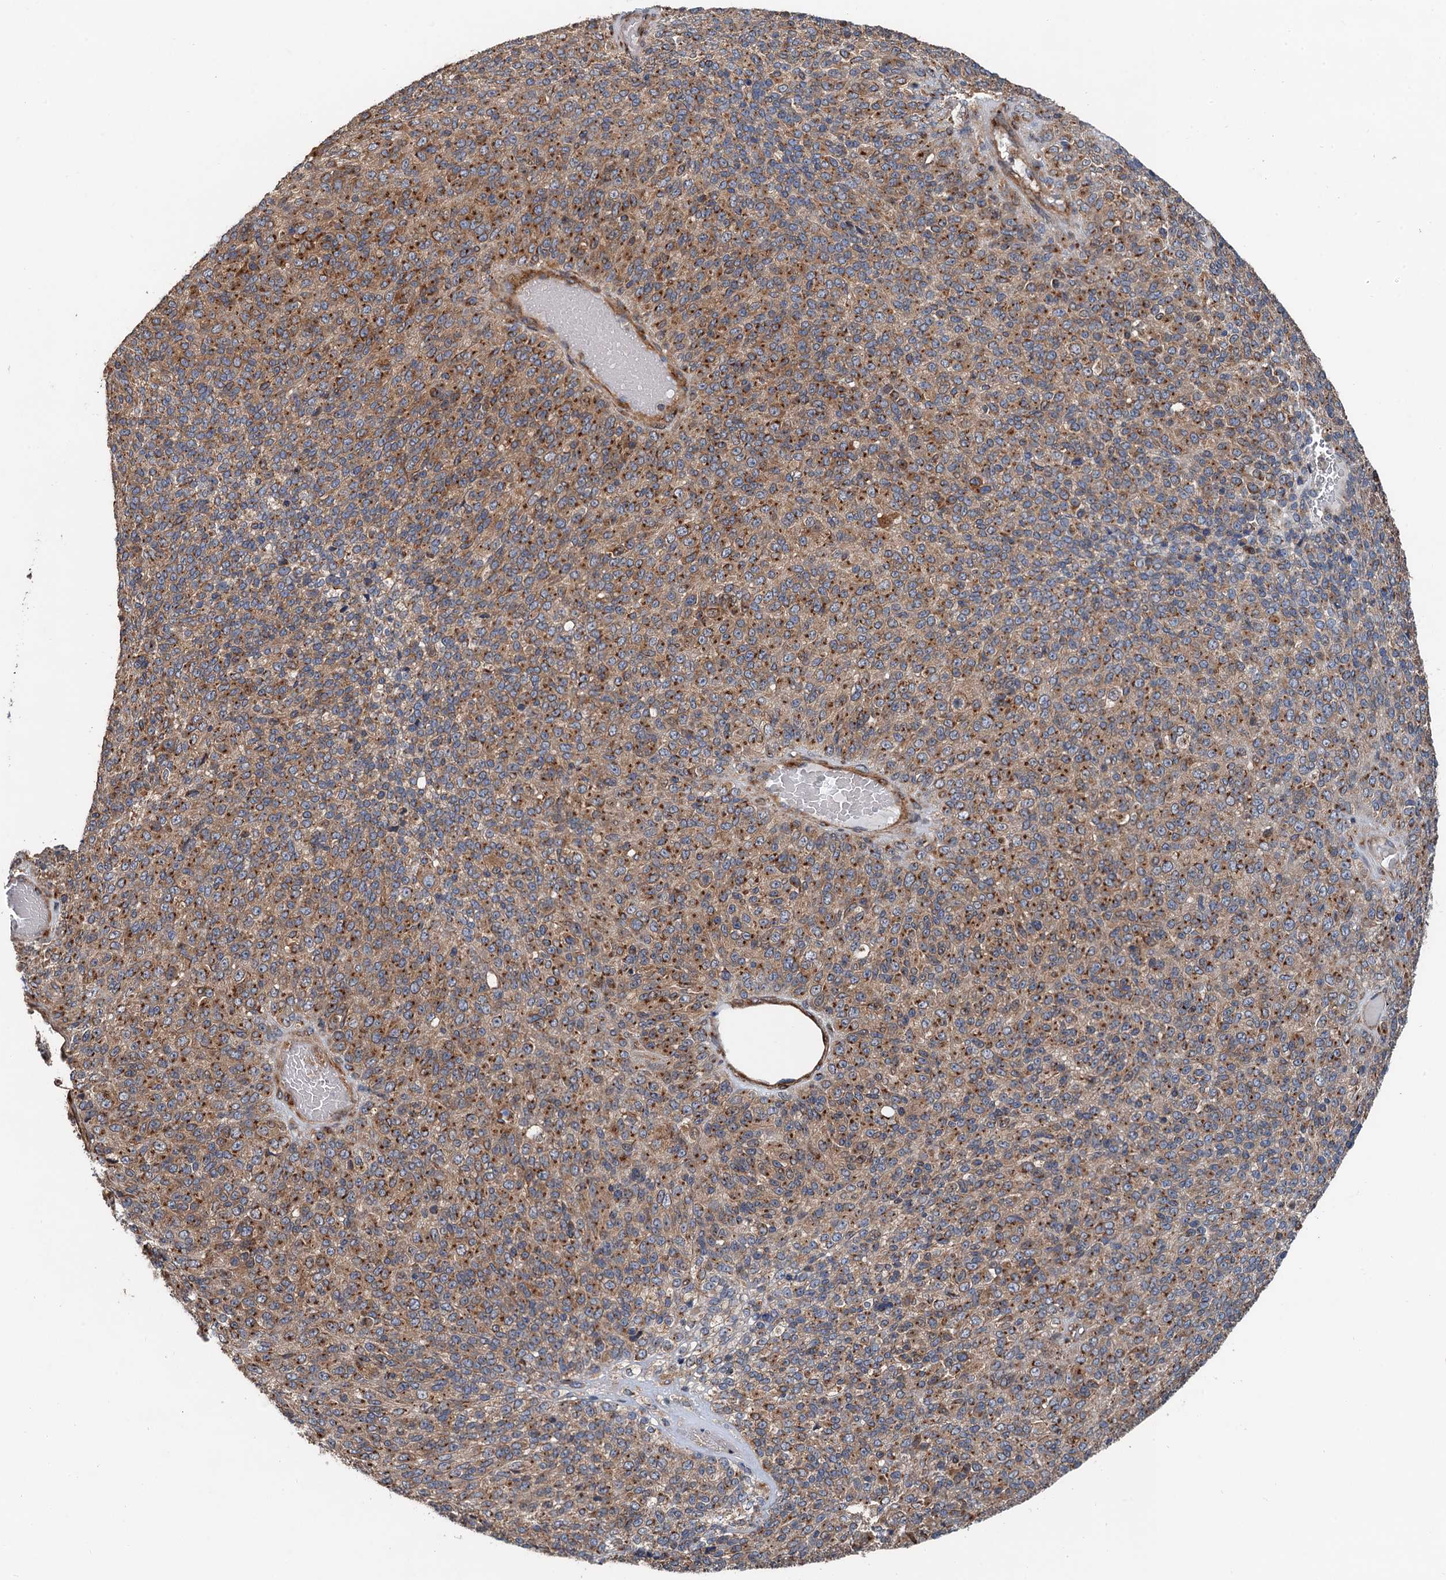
{"staining": {"intensity": "moderate", "quantity": ">75%", "location": "cytoplasmic/membranous"}, "tissue": "melanoma", "cell_type": "Tumor cells", "image_type": "cancer", "snomed": [{"axis": "morphology", "description": "Malignant melanoma, Metastatic site"}, {"axis": "topography", "description": "Brain"}], "caption": "The image demonstrates a brown stain indicating the presence of a protein in the cytoplasmic/membranous of tumor cells in malignant melanoma (metastatic site).", "gene": "ANKRD26", "patient": {"sex": "female", "age": 56}}